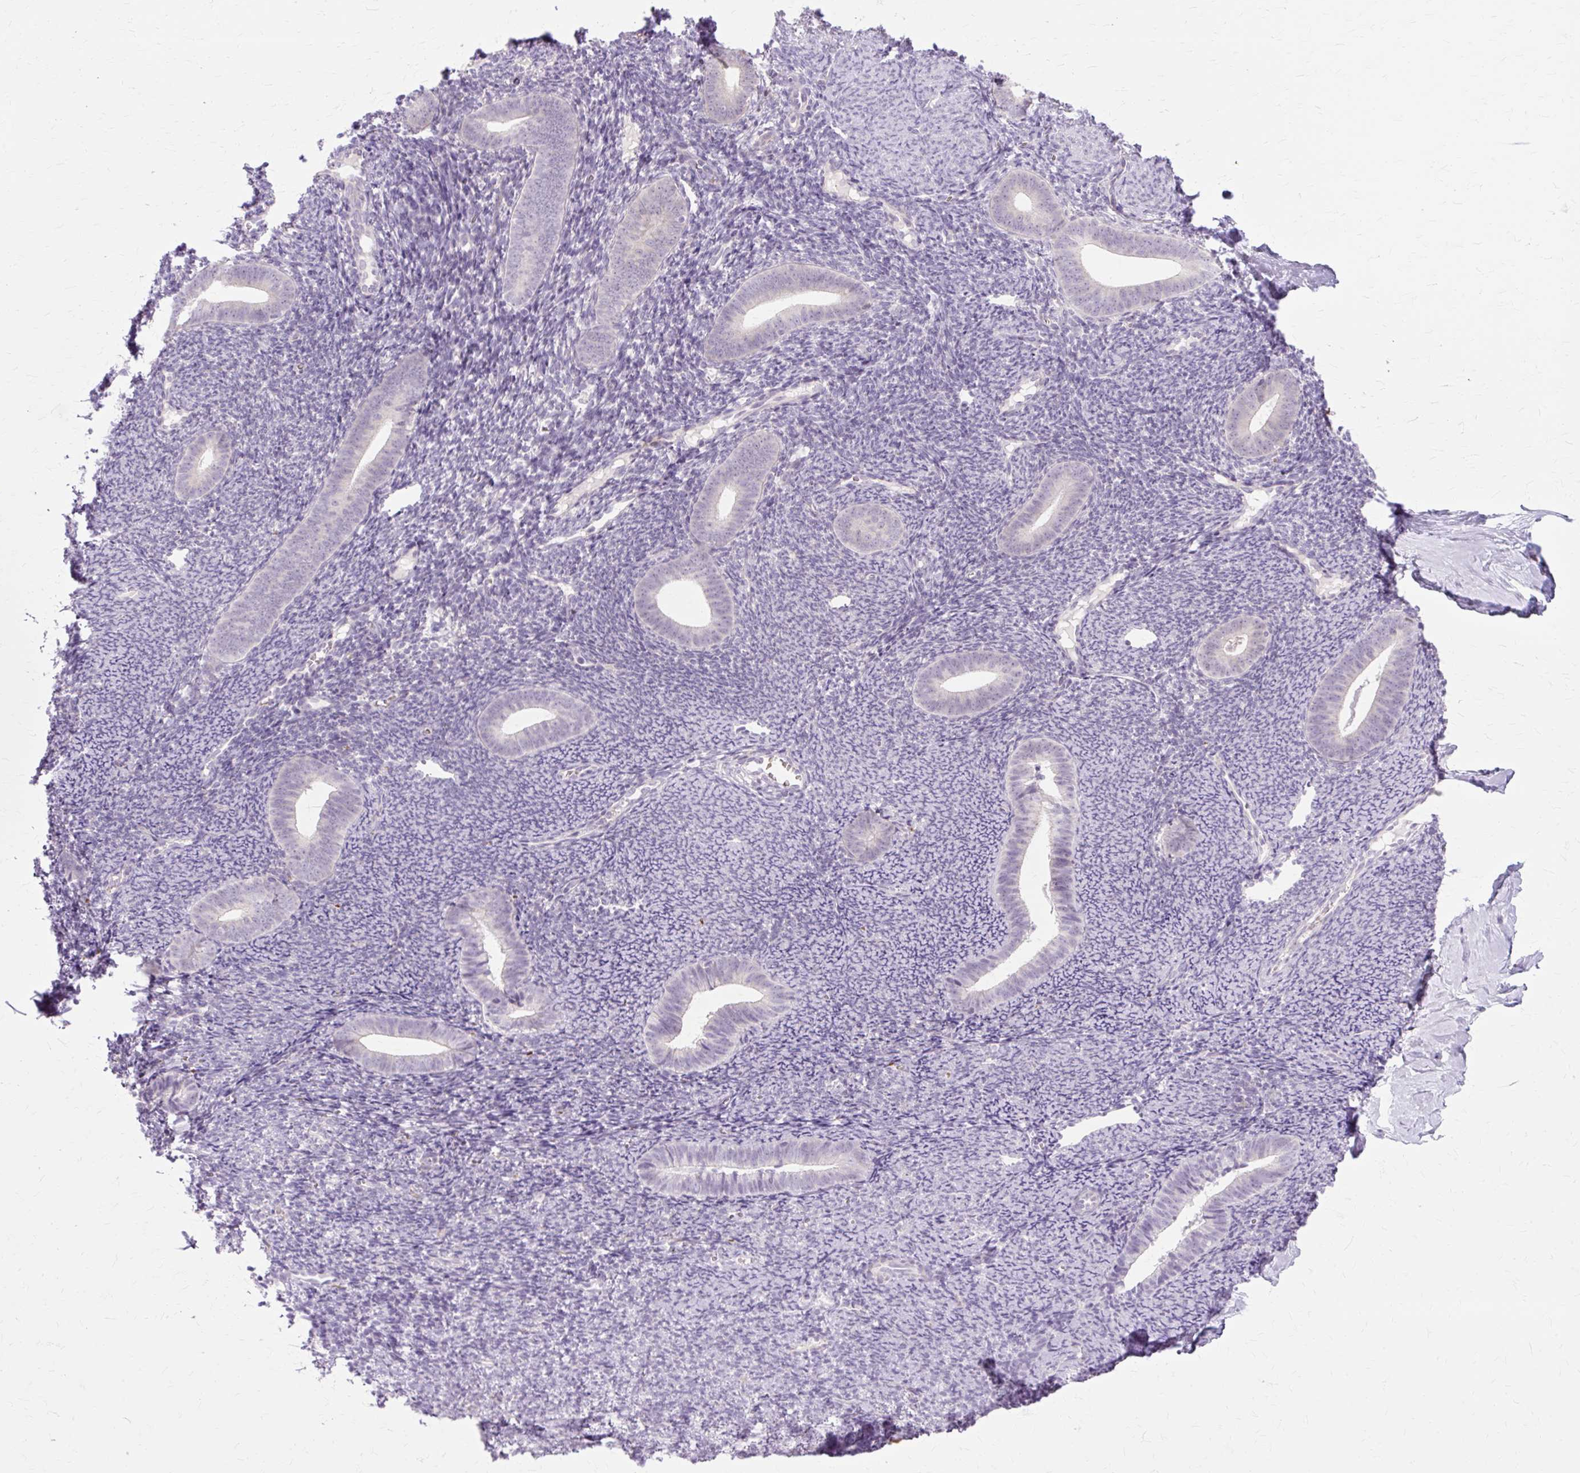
{"staining": {"intensity": "negative", "quantity": "none", "location": "none"}, "tissue": "endometrium", "cell_type": "Cells in endometrial stroma", "image_type": "normal", "snomed": [{"axis": "morphology", "description": "Normal tissue, NOS"}, {"axis": "topography", "description": "Endometrium"}], "caption": "Cells in endometrial stroma show no significant protein expression in normal endometrium. The staining was performed using DAB to visualize the protein expression in brown, while the nuclei were stained in blue with hematoxylin (Magnification: 20x).", "gene": "ZNF35", "patient": {"sex": "female", "age": 39}}